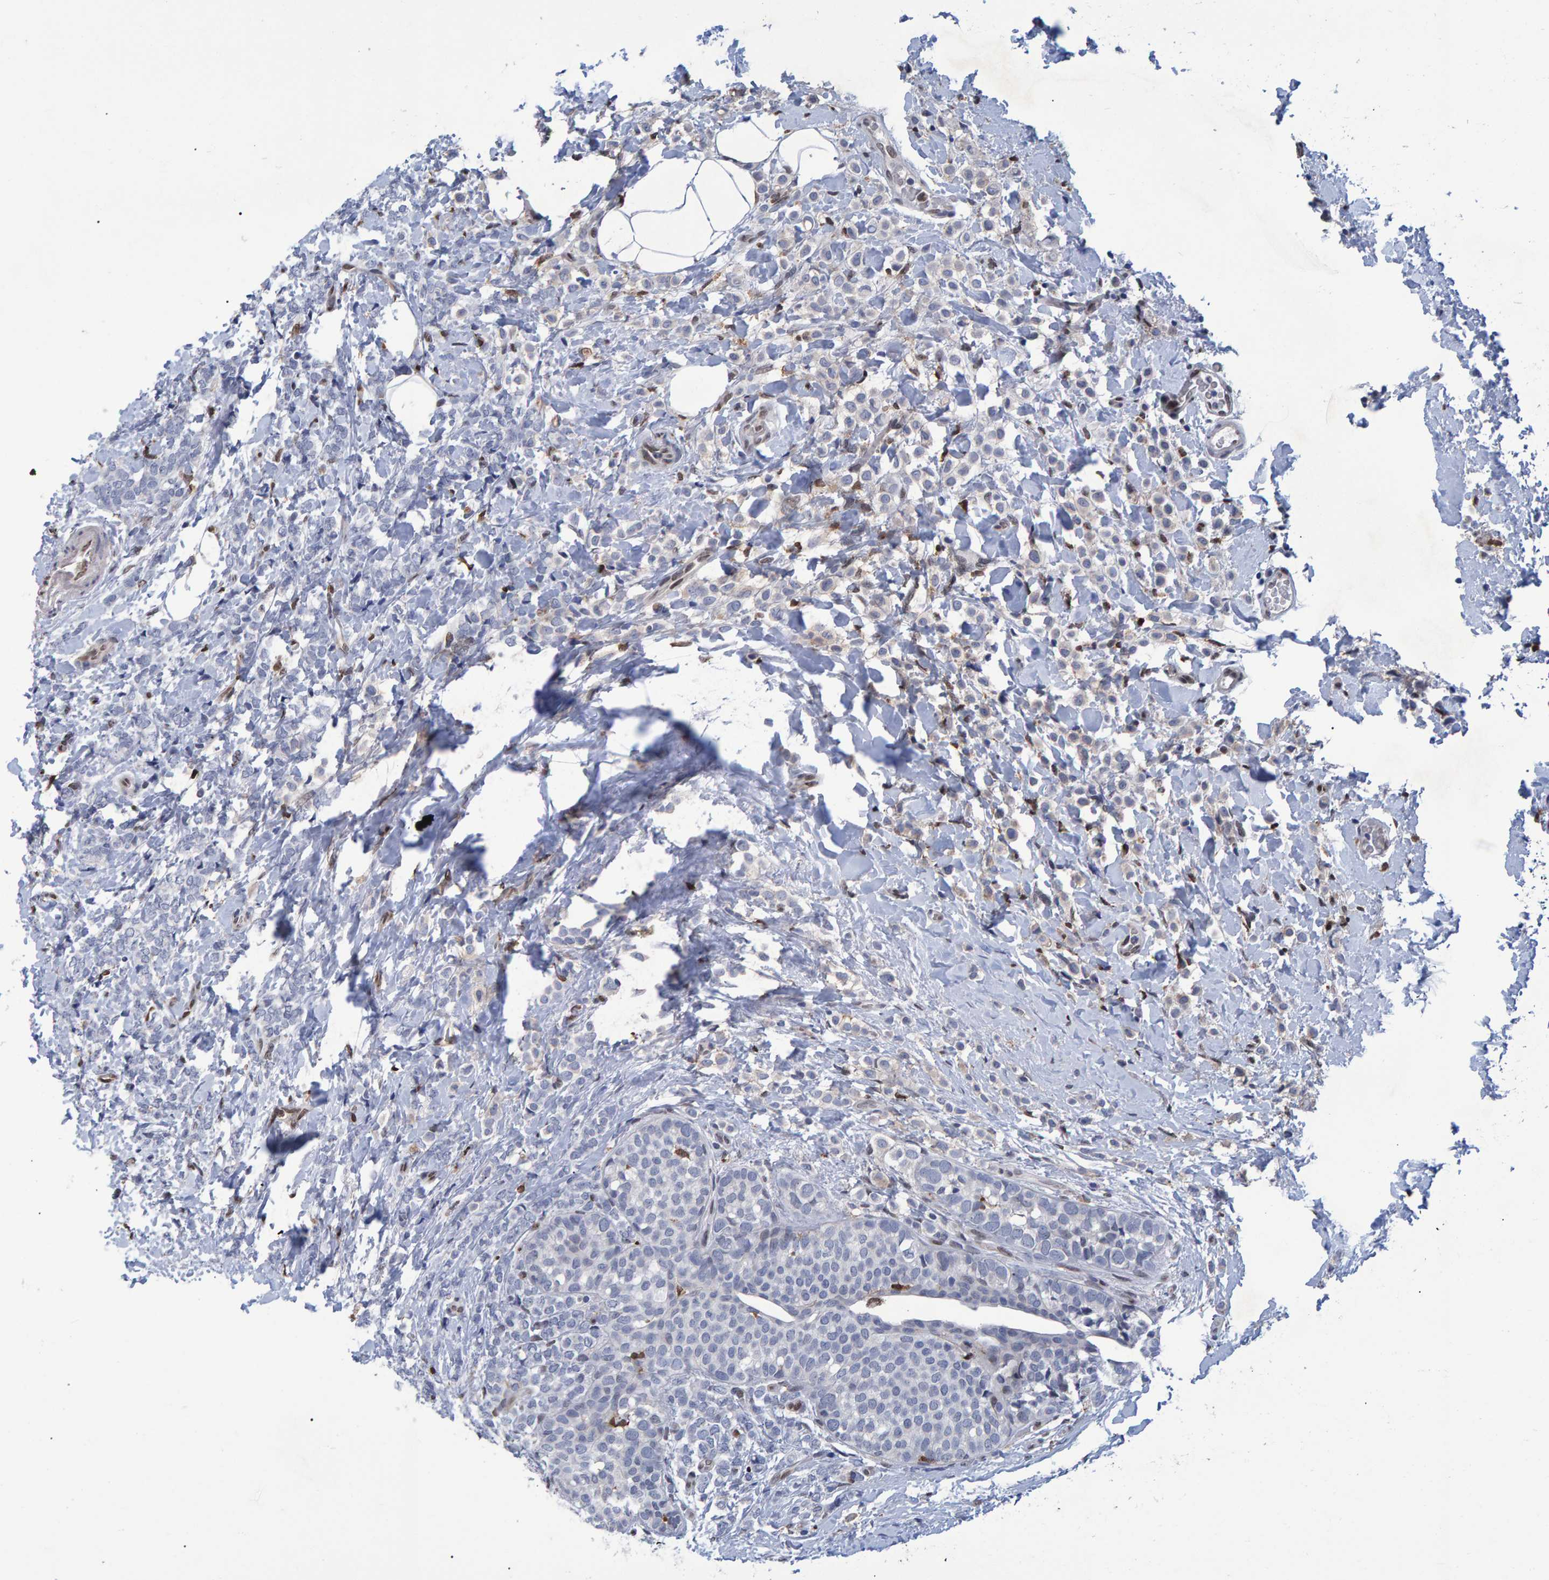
{"staining": {"intensity": "negative", "quantity": "none", "location": "none"}, "tissue": "breast cancer", "cell_type": "Tumor cells", "image_type": "cancer", "snomed": [{"axis": "morphology", "description": "Lobular carcinoma"}, {"axis": "topography", "description": "Breast"}], "caption": "A high-resolution photomicrograph shows immunohistochemistry (IHC) staining of lobular carcinoma (breast), which shows no significant positivity in tumor cells.", "gene": "QKI", "patient": {"sex": "female", "age": 50}}